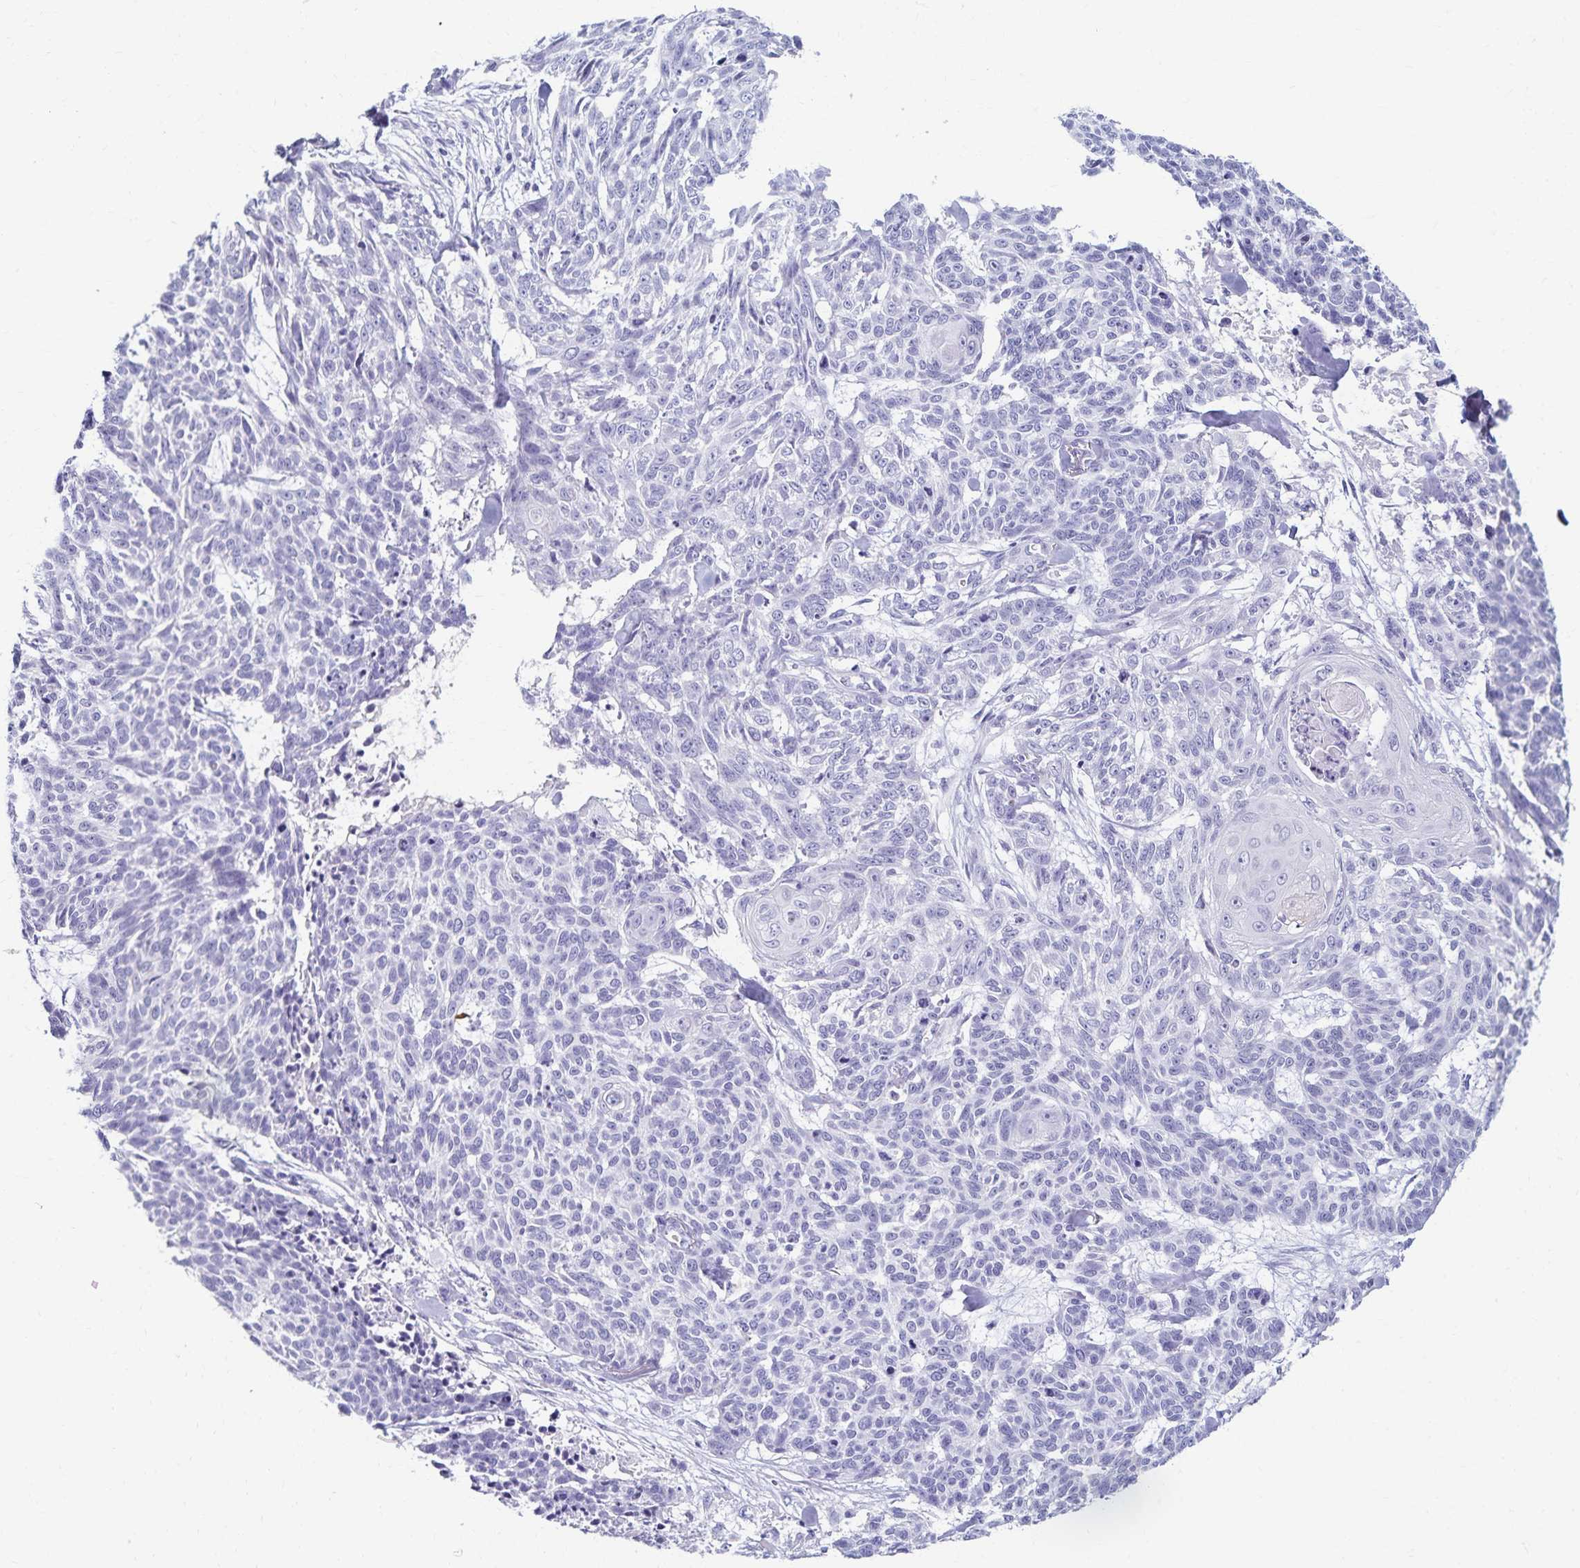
{"staining": {"intensity": "negative", "quantity": "none", "location": "none"}, "tissue": "skin cancer", "cell_type": "Tumor cells", "image_type": "cancer", "snomed": [{"axis": "morphology", "description": "Basal cell carcinoma"}, {"axis": "topography", "description": "Skin"}], "caption": "An immunohistochemistry (IHC) histopathology image of skin basal cell carcinoma is shown. There is no staining in tumor cells of skin basal cell carcinoma. (Immunohistochemistry (ihc), brightfield microscopy, high magnification).", "gene": "C2orf50", "patient": {"sex": "female", "age": 93}}